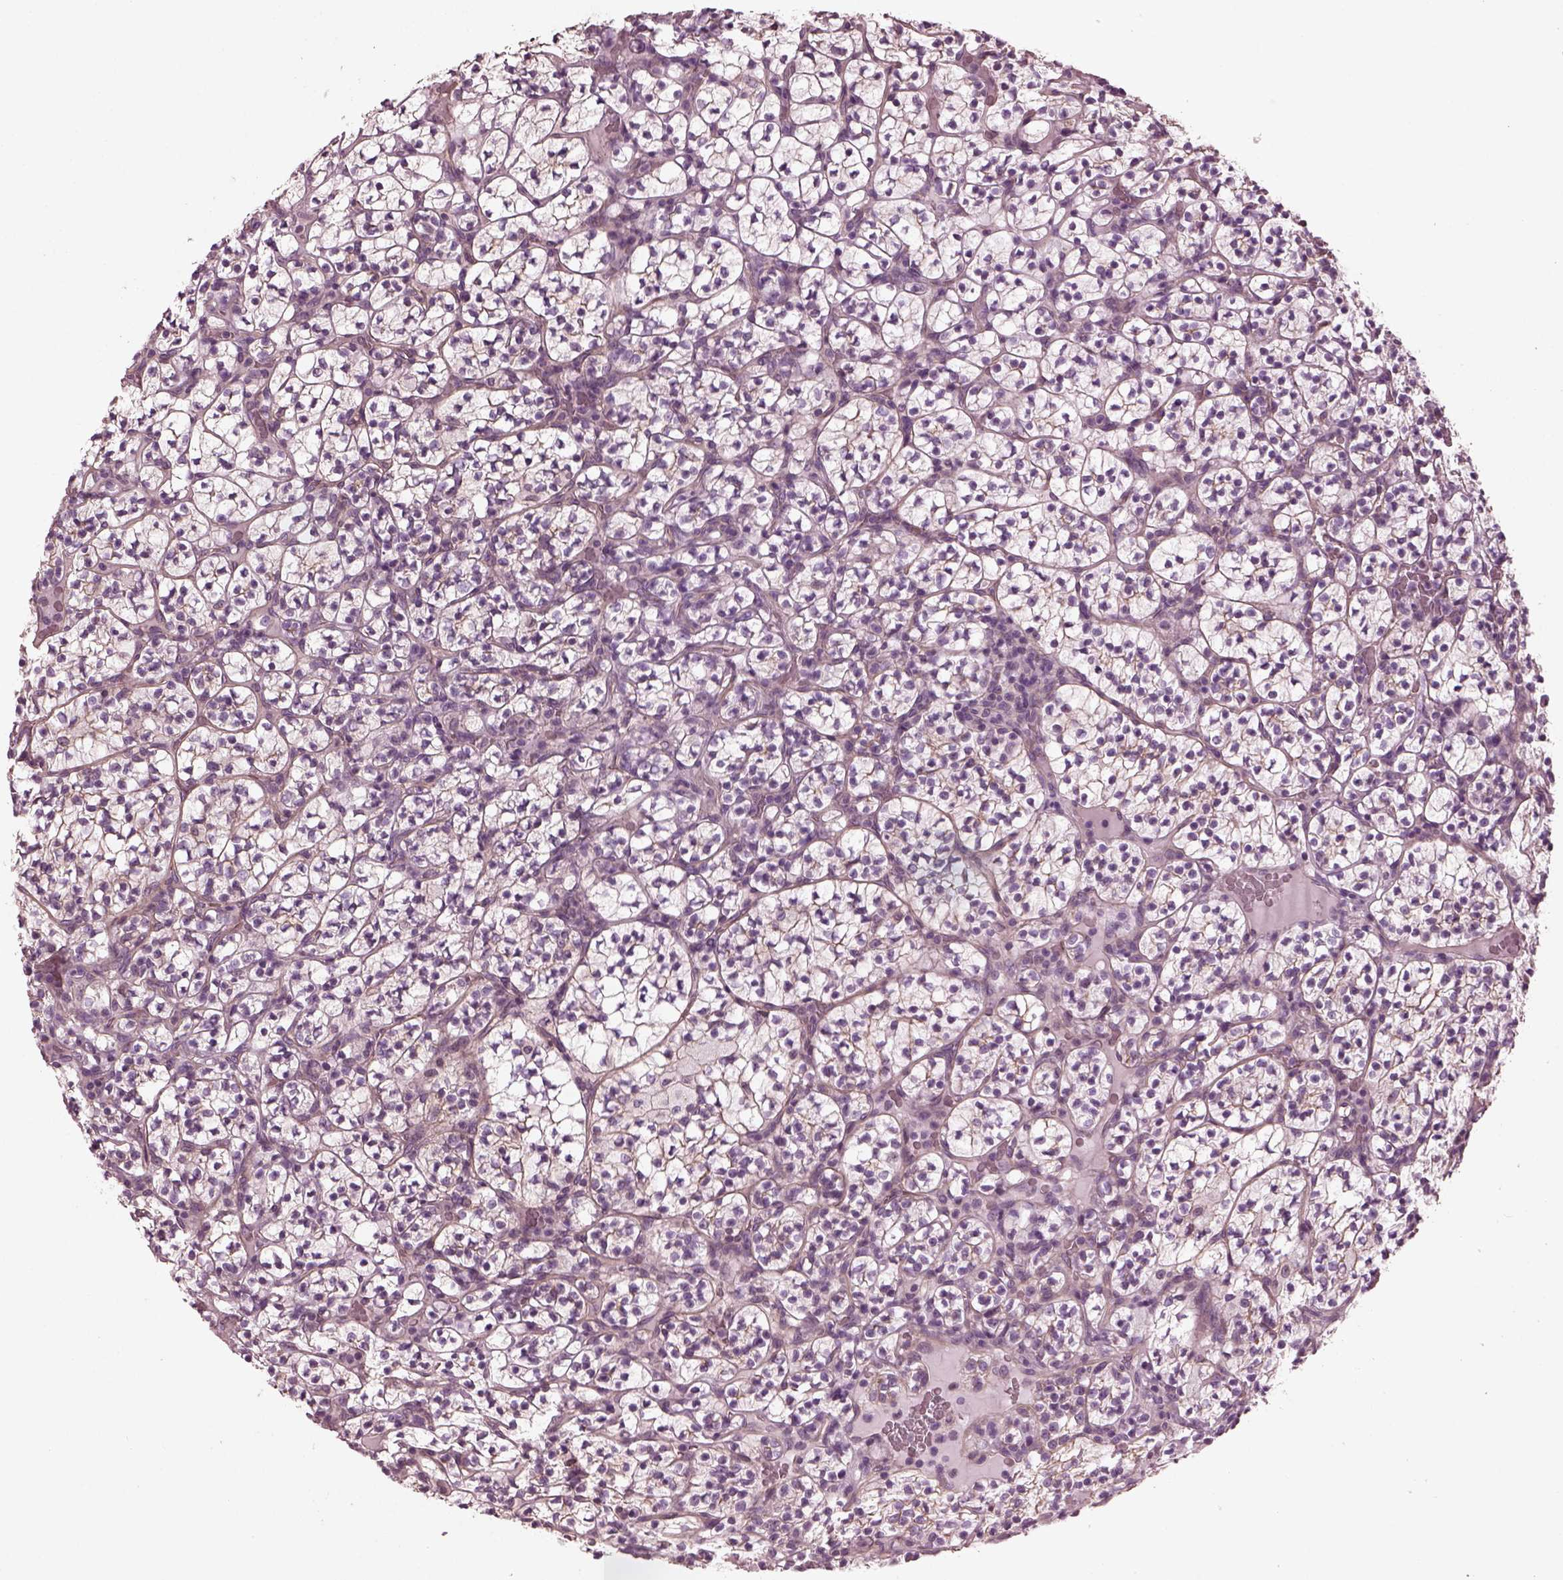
{"staining": {"intensity": "weak", "quantity": "25%-75%", "location": "cytoplasmic/membranous"}, "tissue": "renal cancer", "cell_type": "Tumor cells", "image_type": "cancer", "snomed": [{"axis": "morphology", "description": "Adenocarcinoma, NOS"}, {"axis": "topography", "description": "Kidney"}], "caption": "Immunohistochemistry (IHC) (DAB) staining of human renal cancer (adenocarcinoma) demonstrates weak cytoplasmic/membranous protein staining in approximately 25%-75% of tumor cells. The staining was performed using DAB (3,3'-diaminobenzidine), with brown indicating positive protein expression. Nuclei are stained blue with hematoxylin.", "gene": "ODAD1", "patient": {"sex": "female", "age": 89}}